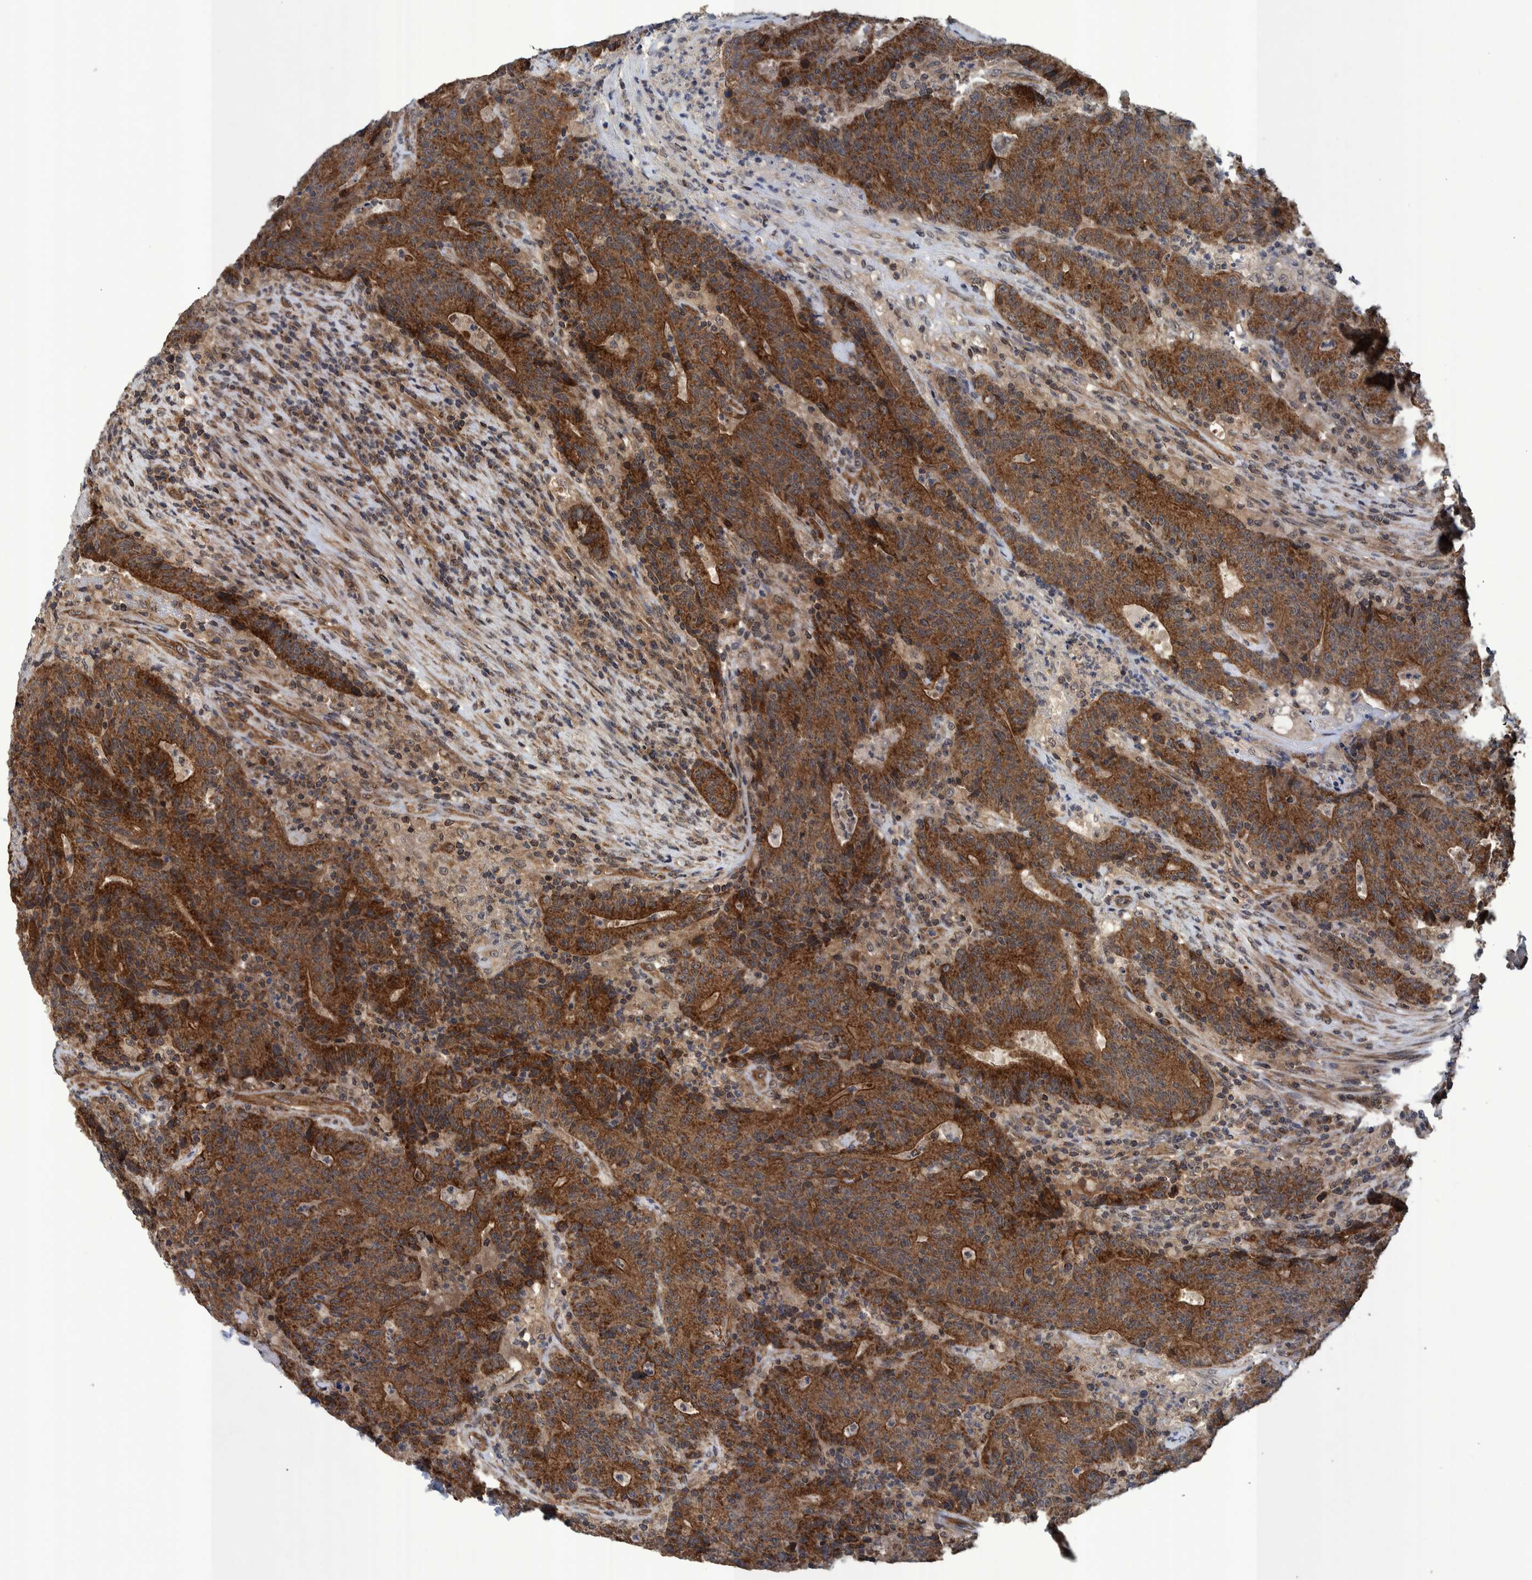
{"staining": {"intensity": "strong", "quantity": ">75%", "location": "cytoplasmic/membranous"}, "tissue": "colorectal cancer", "cell_type": "Tumor cells", "image_type": "cancer", "snomed": [{"axis": "morphology", "description": "Normal tissue, NOS"}, {"axis": "morphology", "description": "Adenocarcinoma, NOS"}, {"axis": "topography", "description": "Colon"}], "caption": "Immunohistochemical staining of colorectal cancer exhibits high levels of strong cytoplasmic/membranous expression in about >75% of tumor cells.", "gene": "MRPS7", "patient": {"sex": "female", "age": 75}}